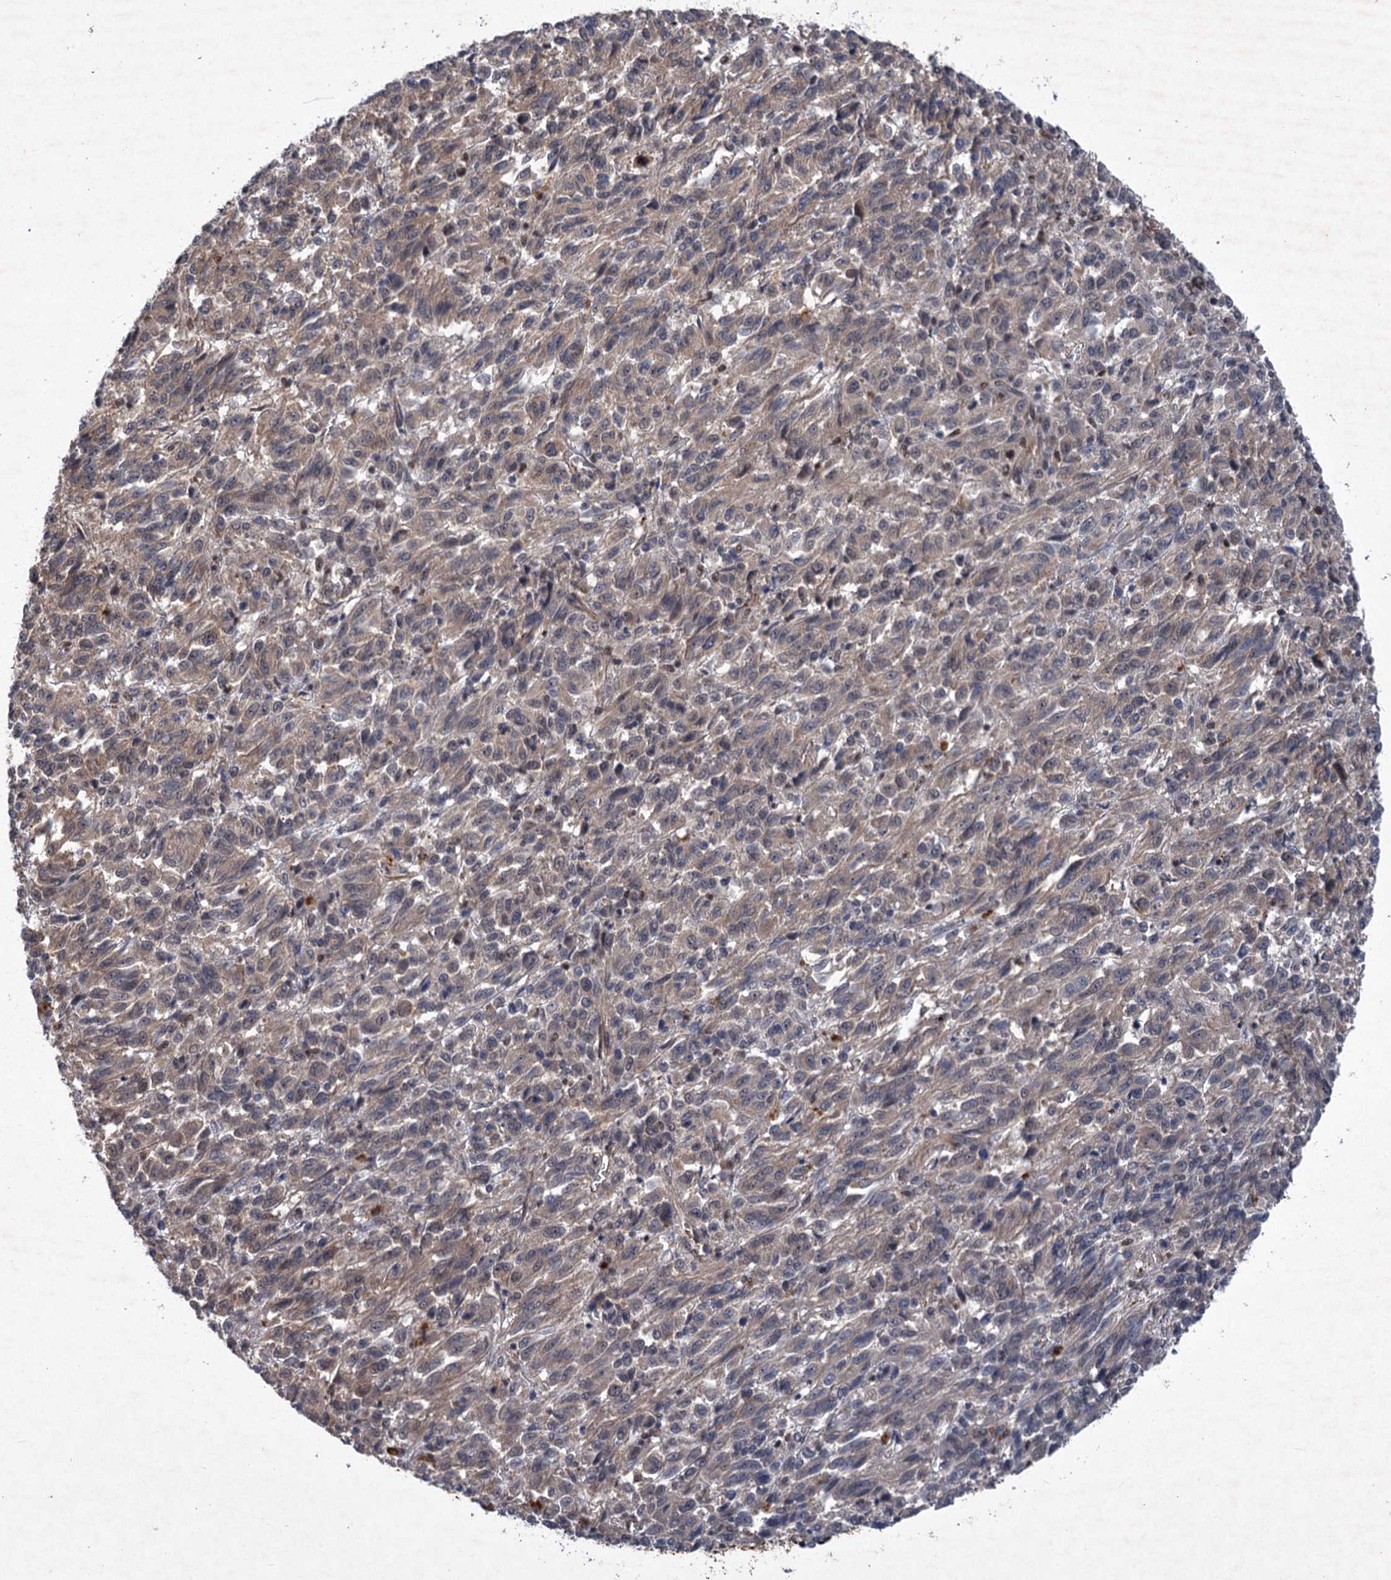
{"staining": {"intensity": "weak", "quantity": ">75%", "location": "cytoplasmic/membranous"}, "tissue": "melanoma", "cell_type": "Tumor cells", "image_type": "cancer", "snomed": [{"axis": "morphology", "description": "Malignant melanoma, Metastatic site"}, {"axis": "topography", "description": "Lung"}], "caption": "Brown immunohistochemical staining in melanoma displays weak cytoplasmic/membranous positivity in approximately >75% of tumor cells.", "gene": "TTC31", "patient": {"sex": "male", "age": 64}}